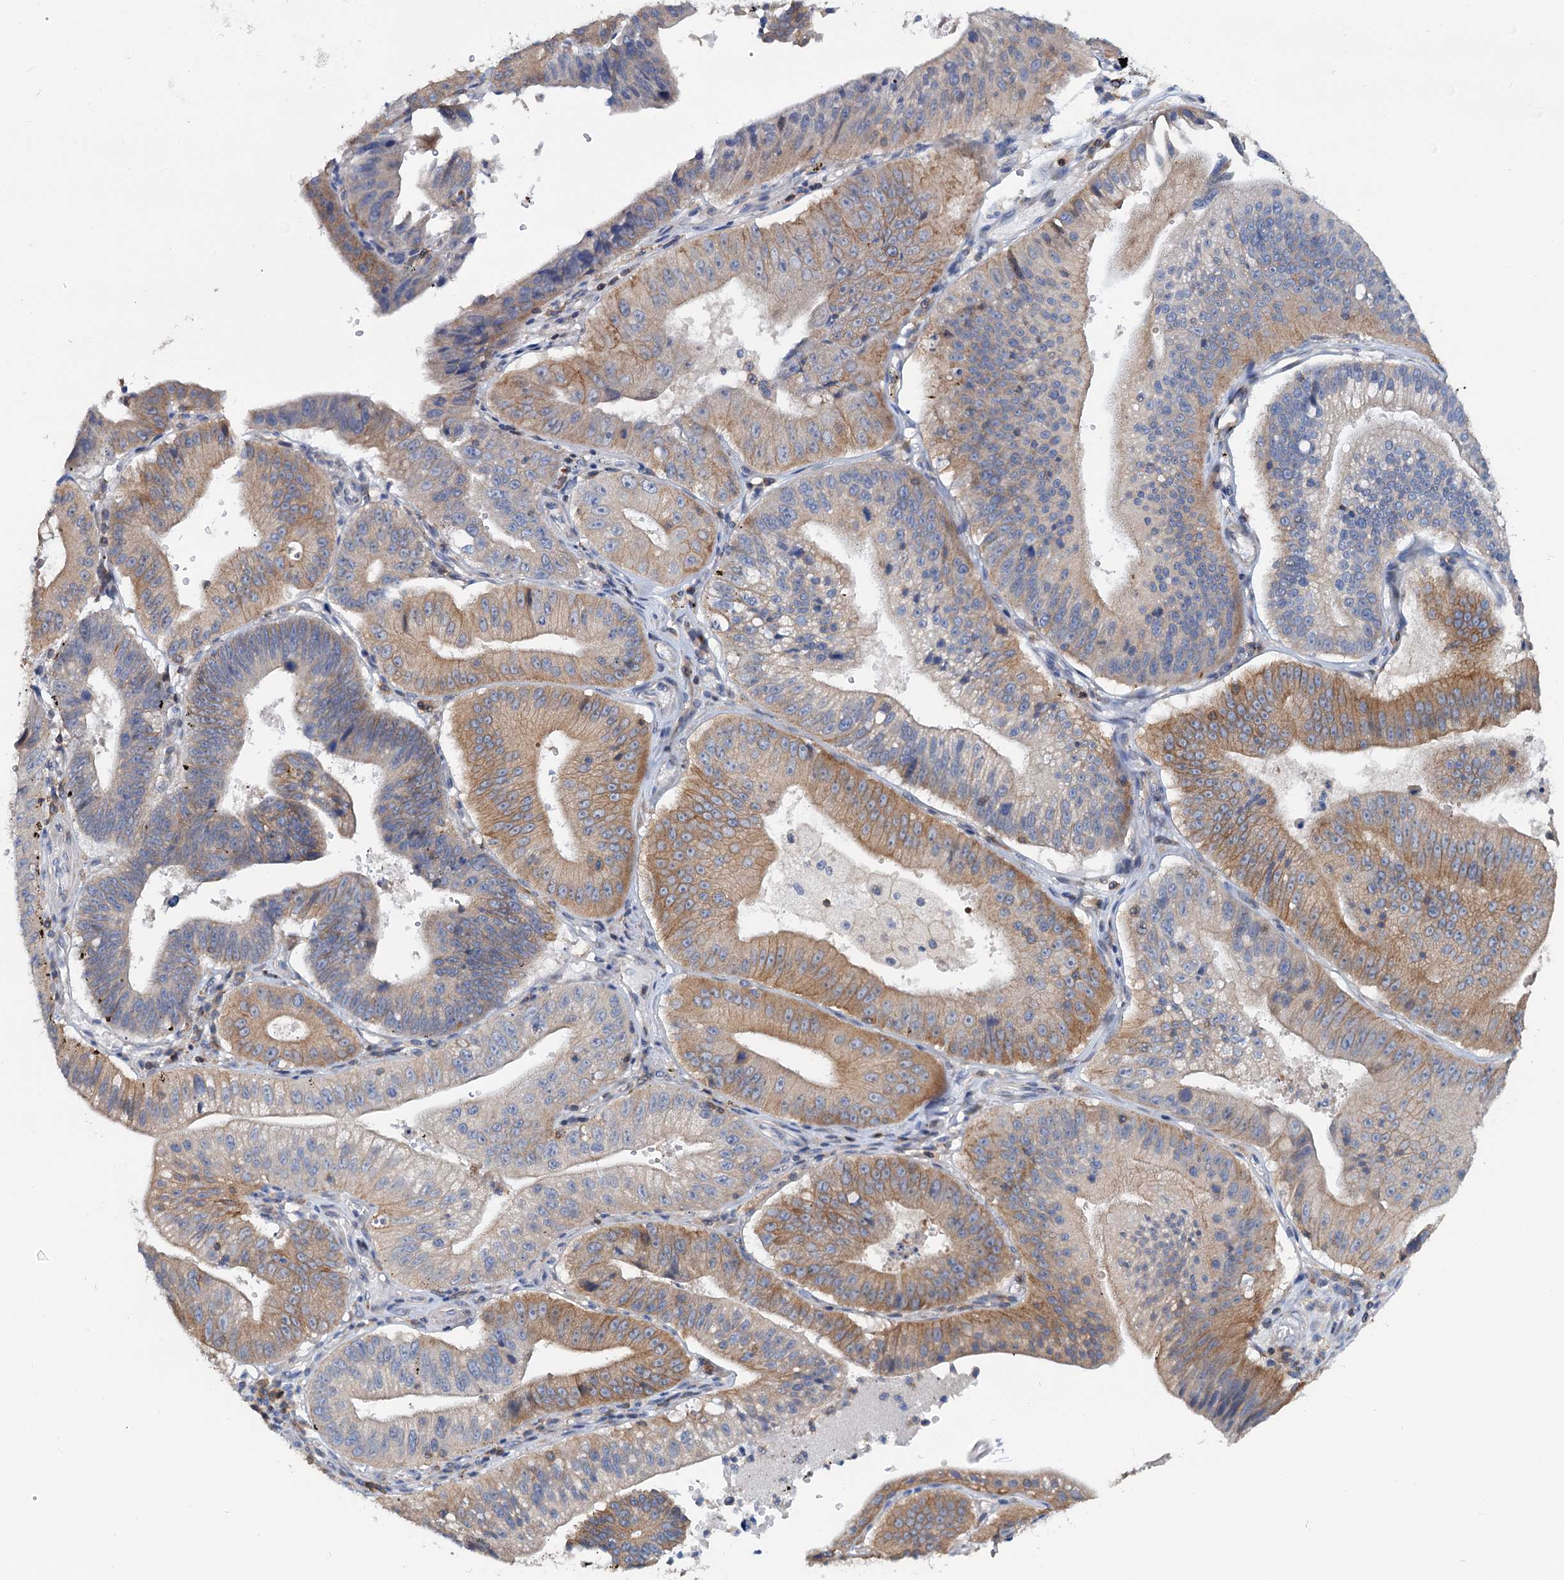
{"staining": {"intensity": "moderate", "quantity": "25%-75%", "location": "cytoplasmic/membranous"}, "tissue": "stomach cancer", "cell_type": "Tumor cells", "image_type": "cancer", "snomed": [{"axis": "morphology", "description": "Adenocarcinoma, NOS"}, {"axis": "topography", "description": "Stomach"}], "caption": "IHC histopathology image of neoplastic tissue: human stomach adenocarcinoma stained using IHC reveals medium levels of moderate protein expression localized specifically in the cytoplasmic/membranous of tumor cells, appearing as a cytoplasmic/membranous brown color.", "gene": "LRCH4", "patient": {"sex": "male", "age": 59}}